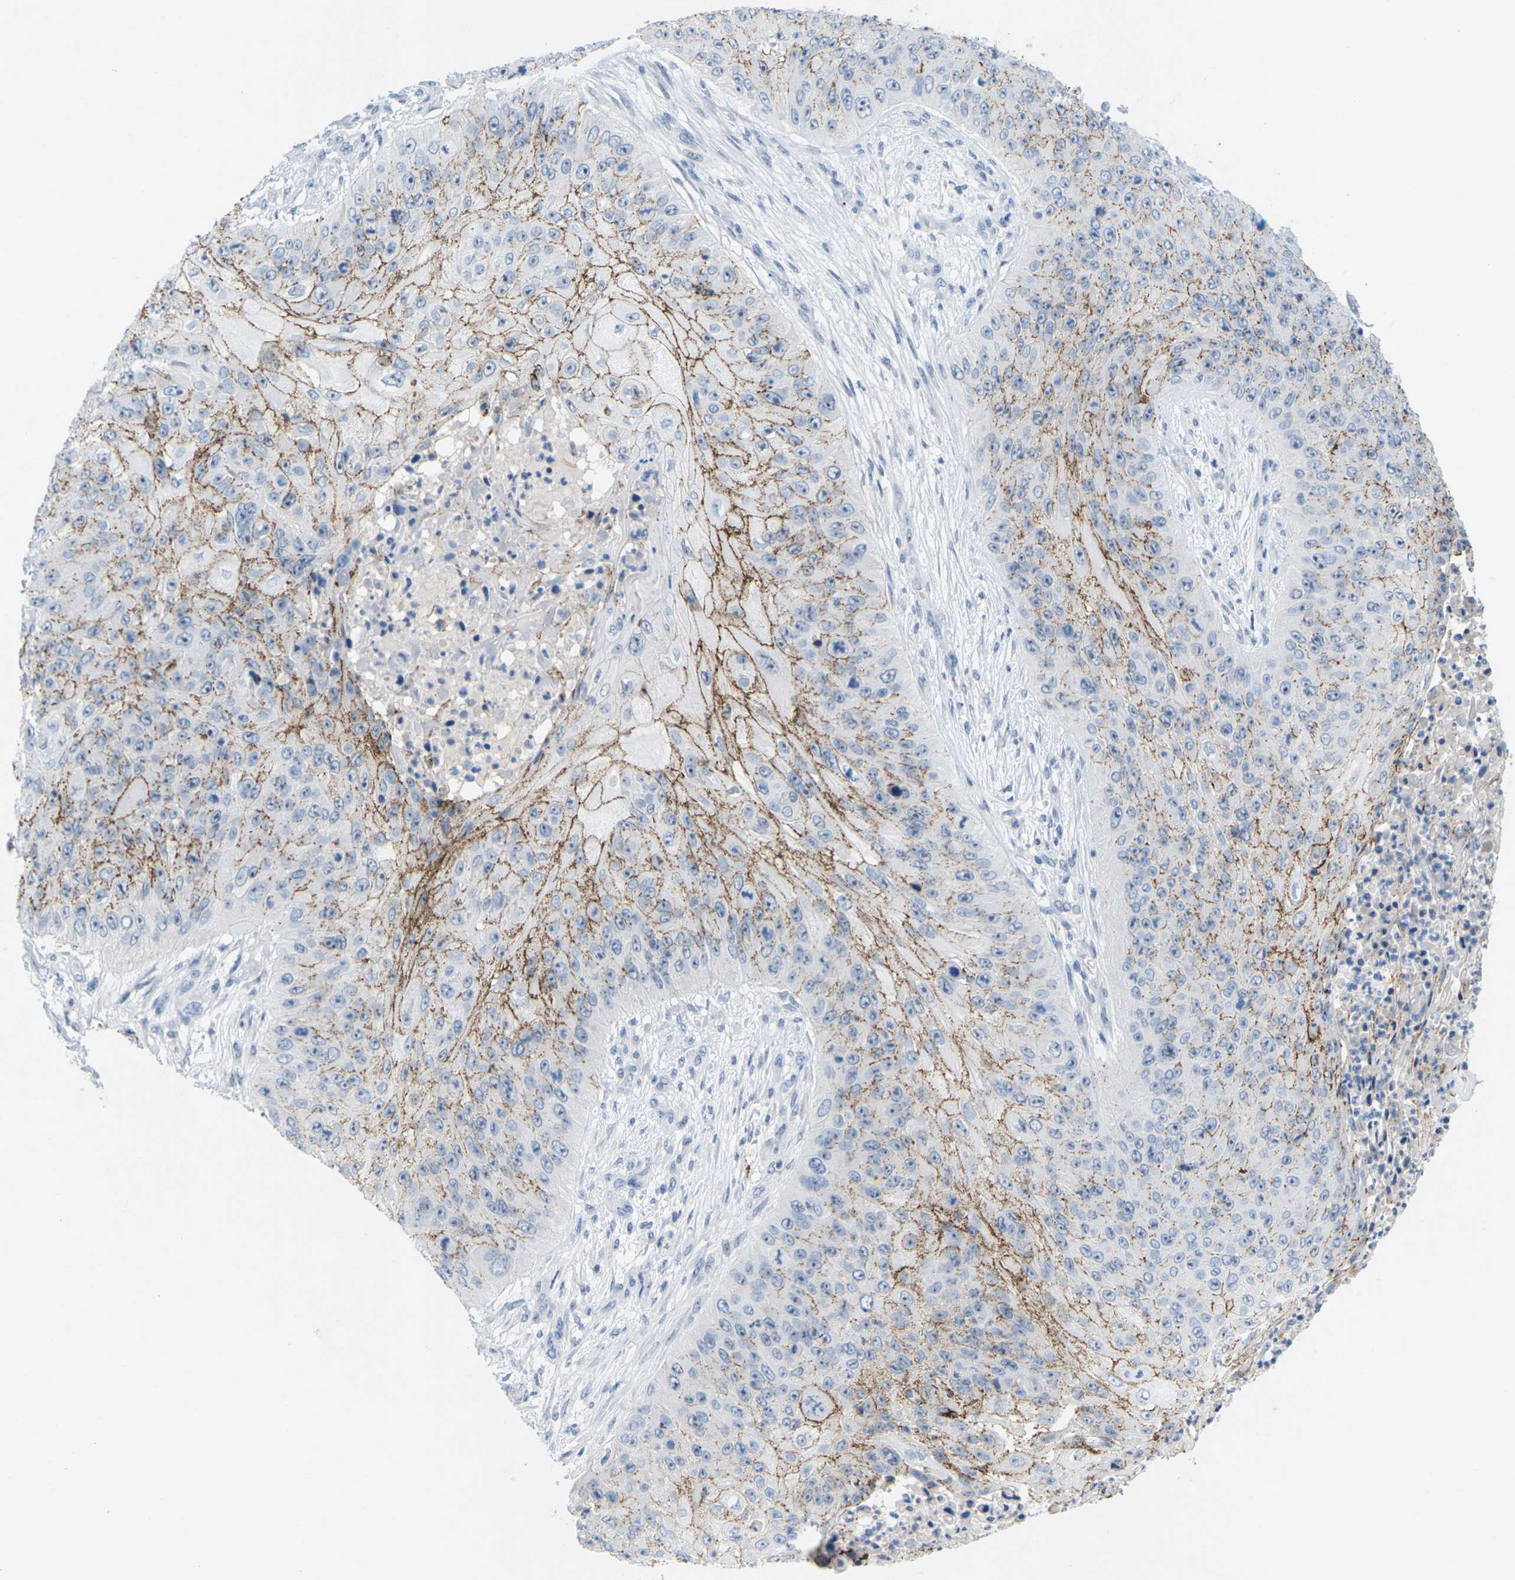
{"staining": {"intensity": "moderate", "quantity": "25%-75%", "location": "cytoplasmic/membranous"}, "tissue": "skin cancer", "cell_type": "Tumor cells", "image_type": "cancer", "snomed": [{"axis": "morphology", "description": "Squamous cell carcinoma, NOS"}, {"axis": "topography", "description": "Skin"}], "caption": "Immunohistochemical staining of skin cancer displays medium levels of moderate cytoplasmic/membranous staining in approximately 25%-75% of tumor cells. The staining is performed using DAB brown chromogen to label protein expression. The nuclei are counter-stained blue using hematoxylin.", "gene": "CLDN3", "patient": {"sex": "female", "age": 80}}